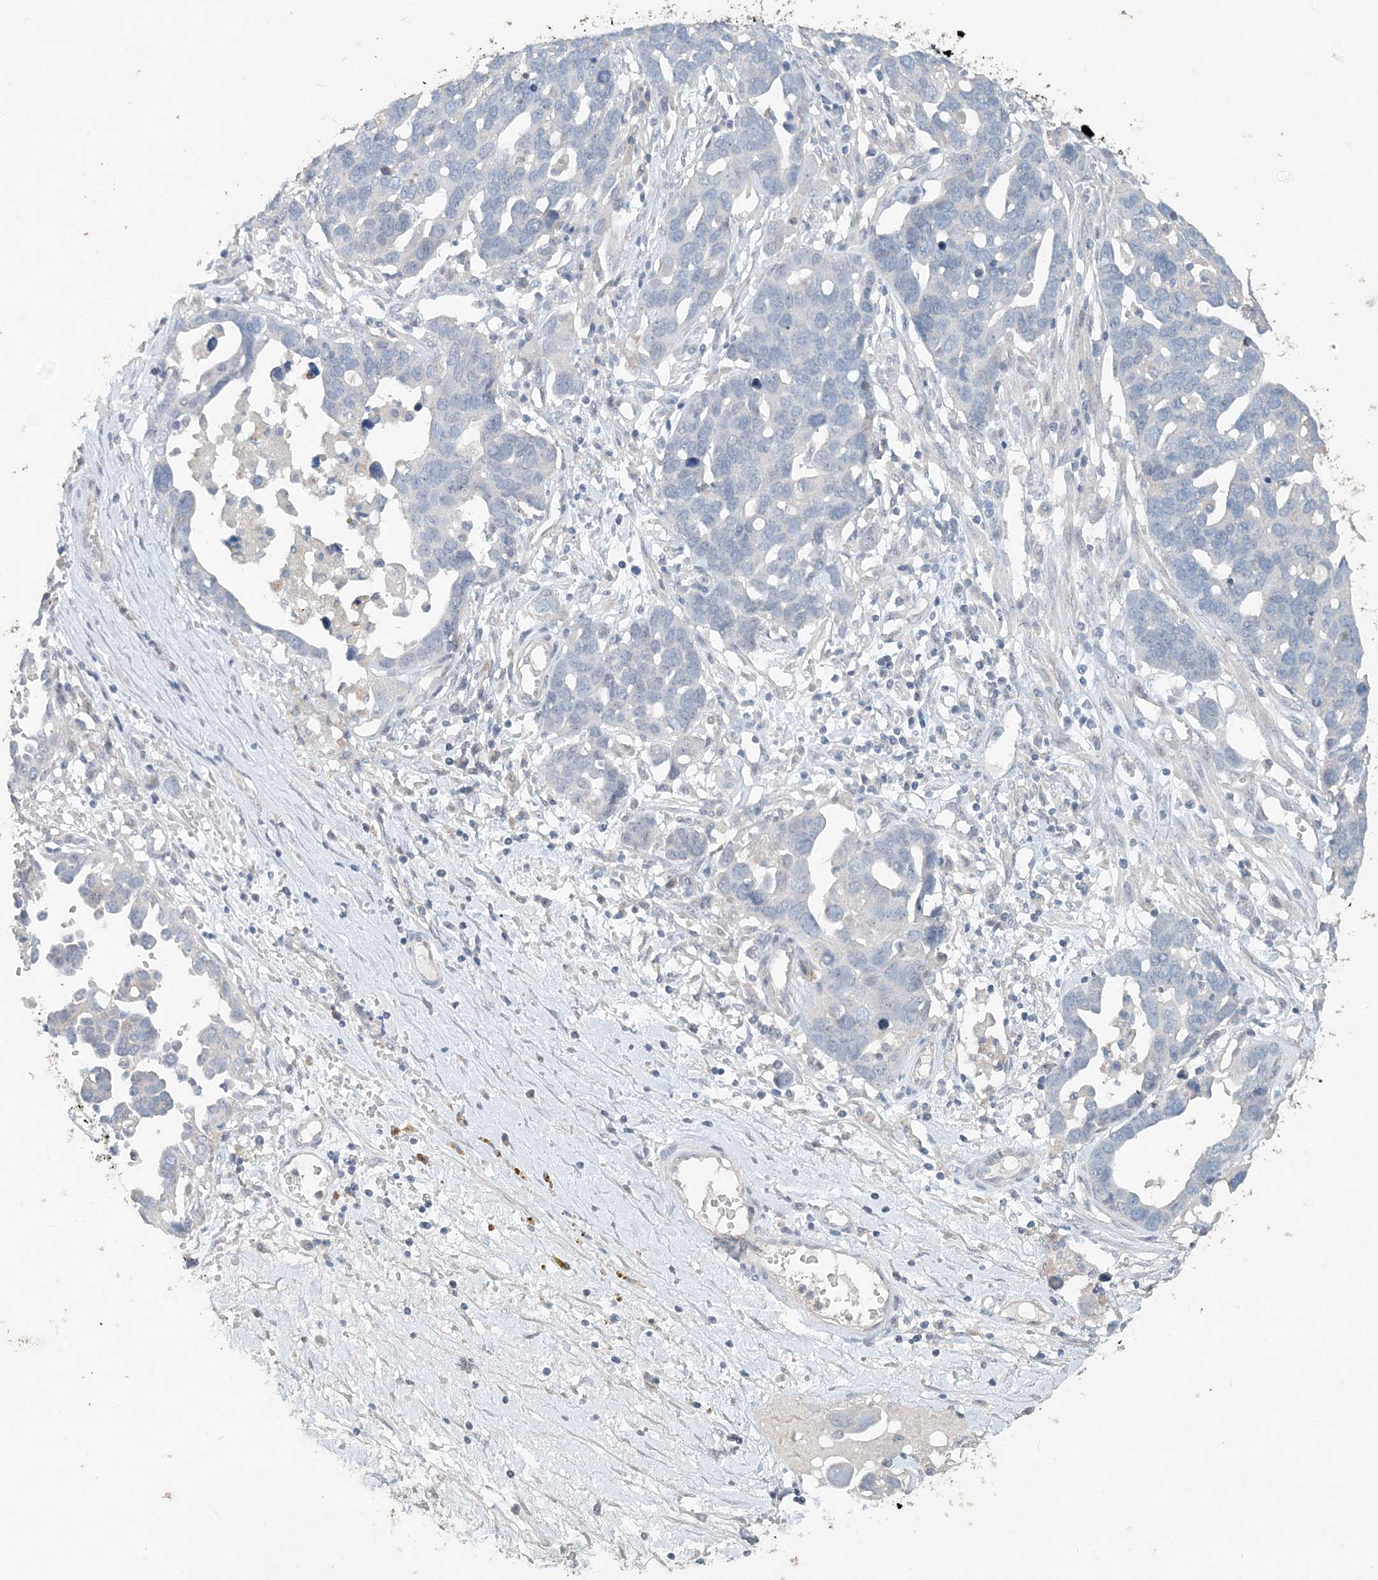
{"staining": {"intensity": "negative", "quantity": "none", "location": "none"}, "tissue": "ovarian cancer", "cell_type": "Tumor cells", "image_type": "cancer", "snomed": [{"axis": "morphology", "description": "Cystadenocarcinoma, serous, NOS"}, {"axis": "topography", "description": "Ovary"}], "caption": "DAB immunohistochemical staining of human ovarian serous cystadenocarcinoma shows no significant expression in tumor cells.", "gene": "DNAH5", "patient": {"sex": "female", "age": 54}}